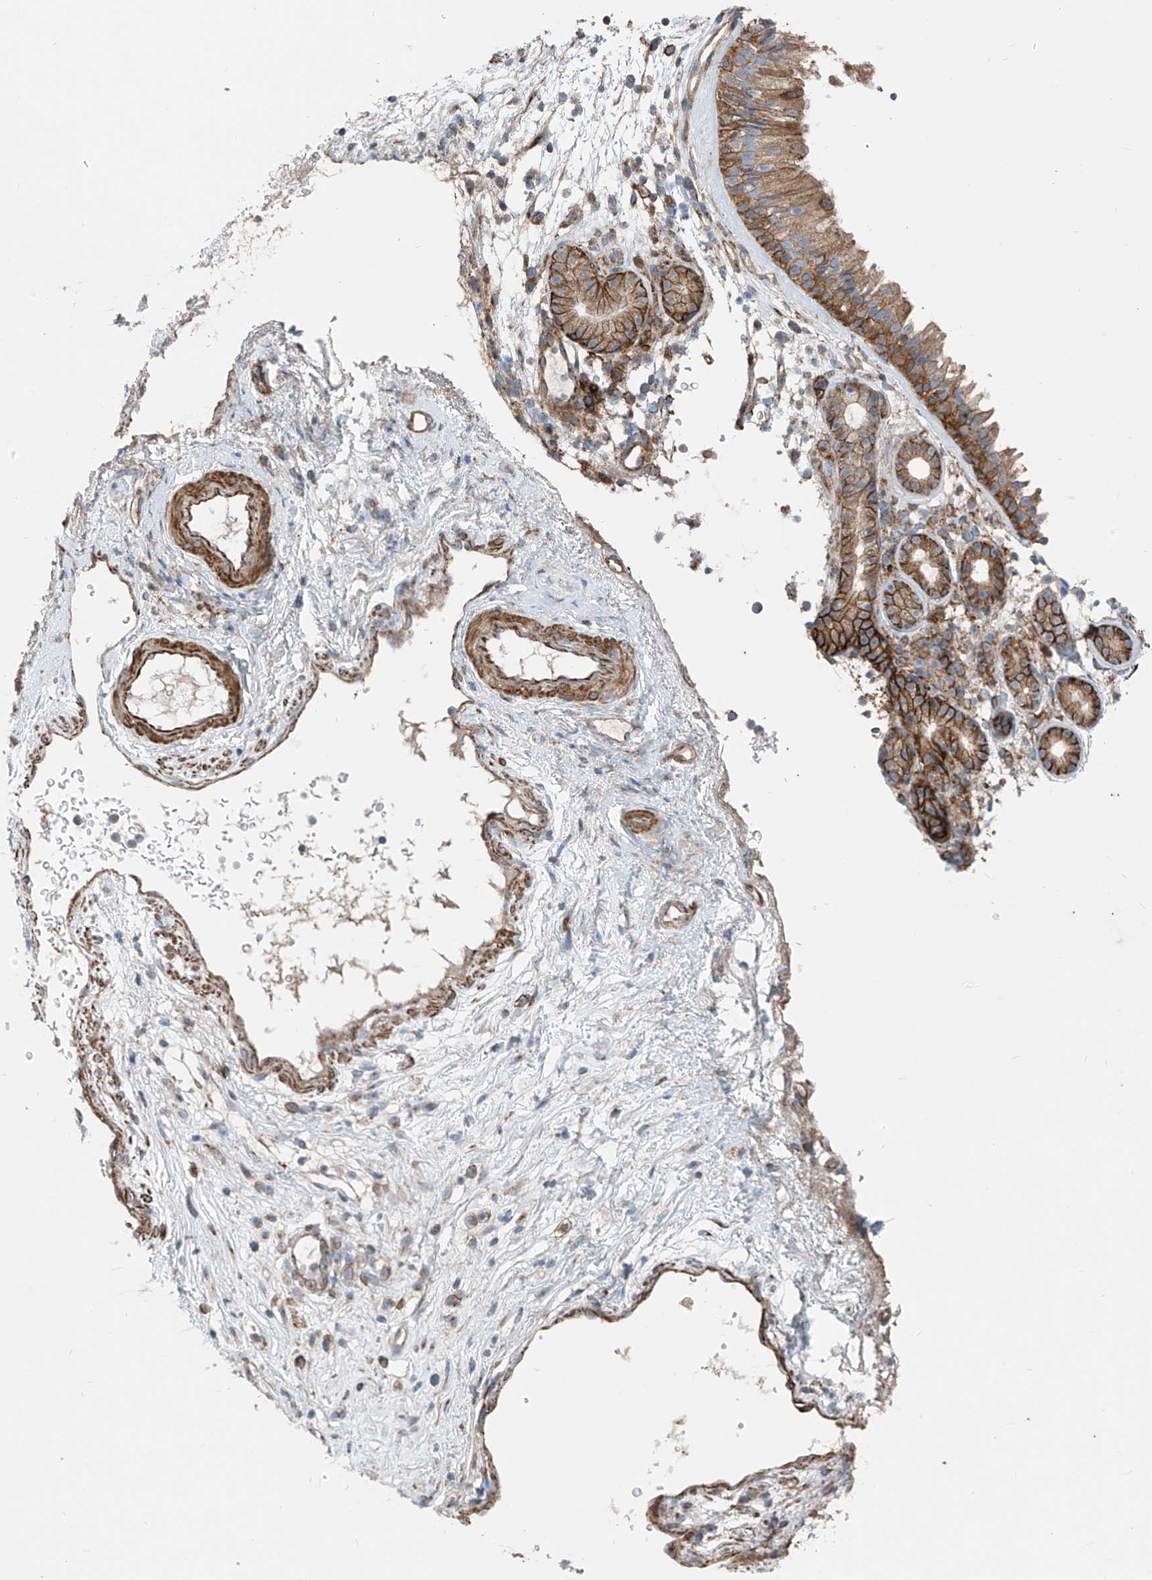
{"staining": {"intensity": "moderate", "quantity": ">75%", "location": "cytoplasmic/membranous"}, "tissue": "nasopharynx", "cell_type": "Respiratory epithelial cells", "image_type": "normal", "snomed": [{"axis": "morphology", "description": "Normal tissue, NOS"}, {"axis": "morphology", "description": "Inflammation, NOS"}, {"axis": "morphology", "description": "Malignant melanoma, Metastatic site"}, {"axis": "topography", "description": "Nasopharynx"}], "caption": "Immunohistochemistry of unremarkable nasopharynx demonstrates medium levels of moderate cytoplasmic/membranous staining in approximately >75% of respiratory epithelial cells.", "gene": "SLC1A5", "patient": {"sex": "male", "age": 70}}